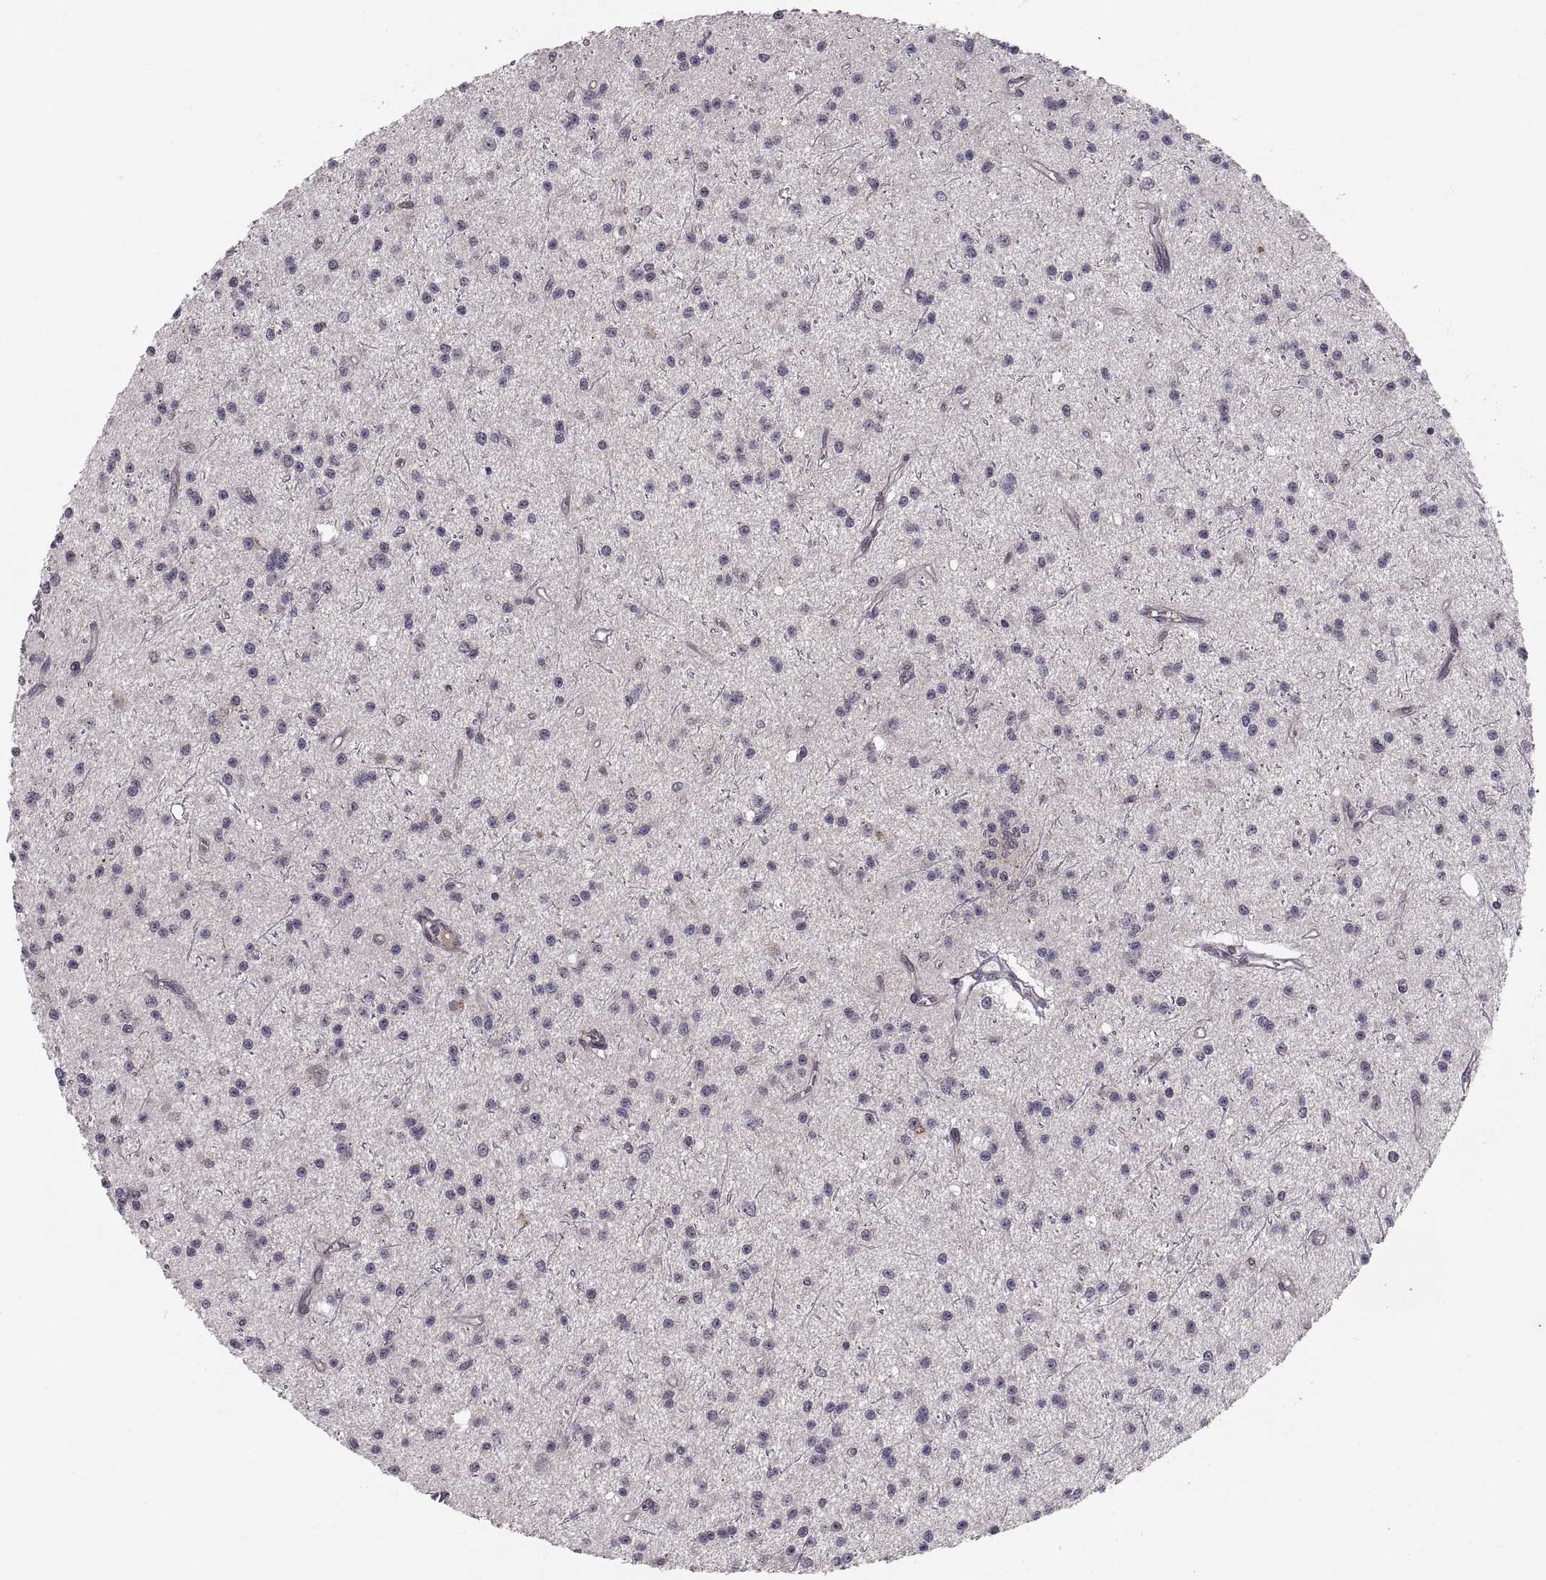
{"staining": {"intensity": "negative", "quantity": "none", "location": "none"}, "tissue": "glioma", "cell_type": "Tumor cells", "image_type": "cancer", "snomed": [{"axis": "morphology", "description": "Glioma, malignant, Low grade"}, {"axis": "topography", "description": "Brain"}], "caption": "Immunohistochemistry (IHC) photomicrograph of neoplastic tissue: malignant glioma (low-grade) stained with DAB exhibits no significant protein positivity in tumor cells. The staining is performed using DAB (3,3'-diaminobenzidine) brown chromogen with nuclei counter-stained in using hematoxylin.", "gene": "ABL2", "patient": {"sex": "male", "age": 27}}